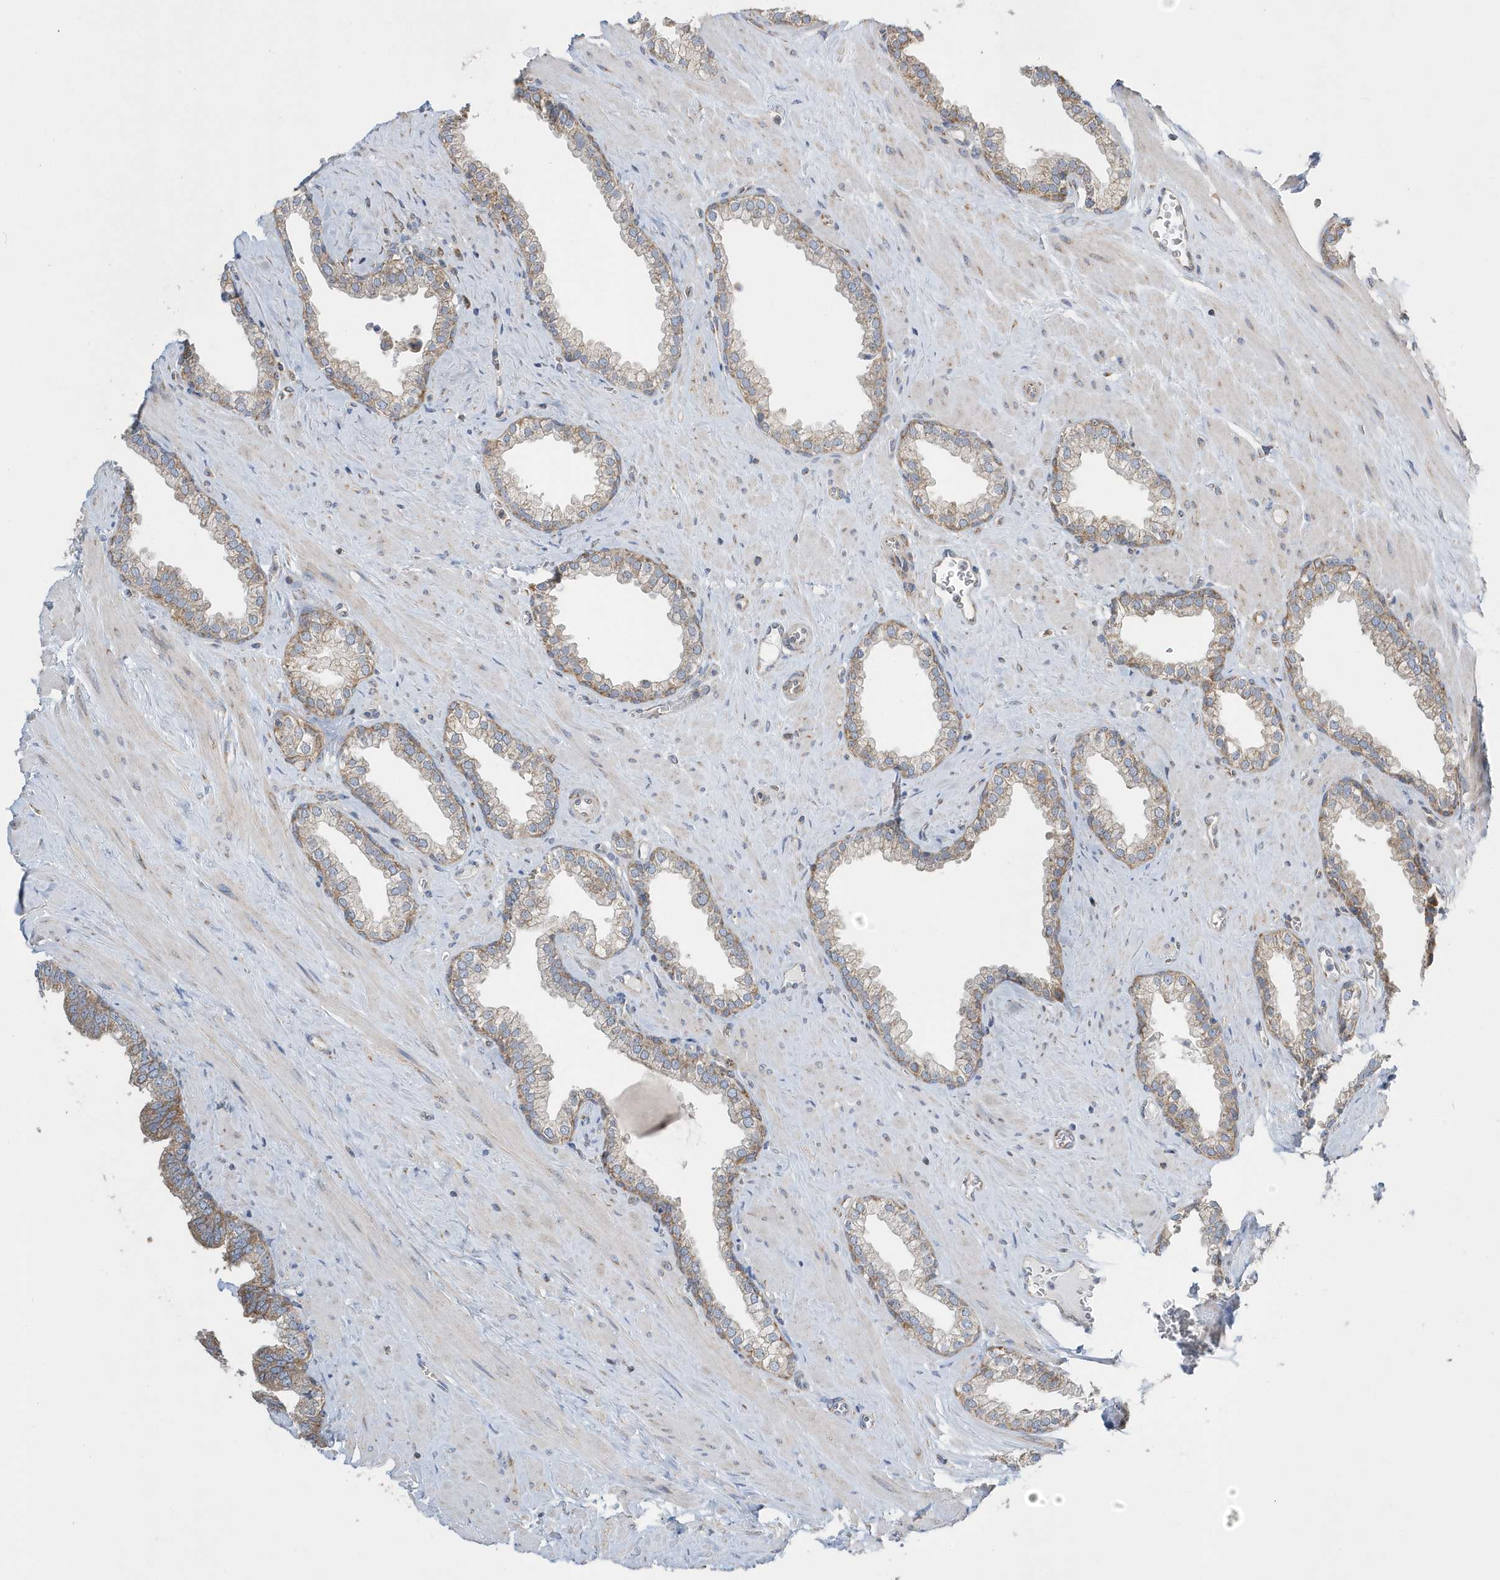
{"staining": {"intensity": "moderate", "quantity": "25%-75%", "location": "cytoplasmic/membranous"}, "tissue": "prostate", "cell_type": "Glandular cells", "image_type": "normal", "snomed": [{"axis": "morphology", "description": "Normal tissue, NOS"}, {"axis": "morphology", "description": "Urothelial carcinoma, Low grade"}, {"axis": "topography", "description": "Urinary bladder"}, {"axis": "topography", "description": "Prostate"}], "caption": "Immunohistochemical staining of unremarkable human prostate shows 25%-75% levels of moderate cytoplasmic/membranous protein staining in approximately 25%-75% of glandular cells. (DAB (3,3'-diaminobenzidine) = brown stain, brightfield microscopy at high magnification).", "gene": "SPATA5", "patient": {"sex": "male", "age": 60}}